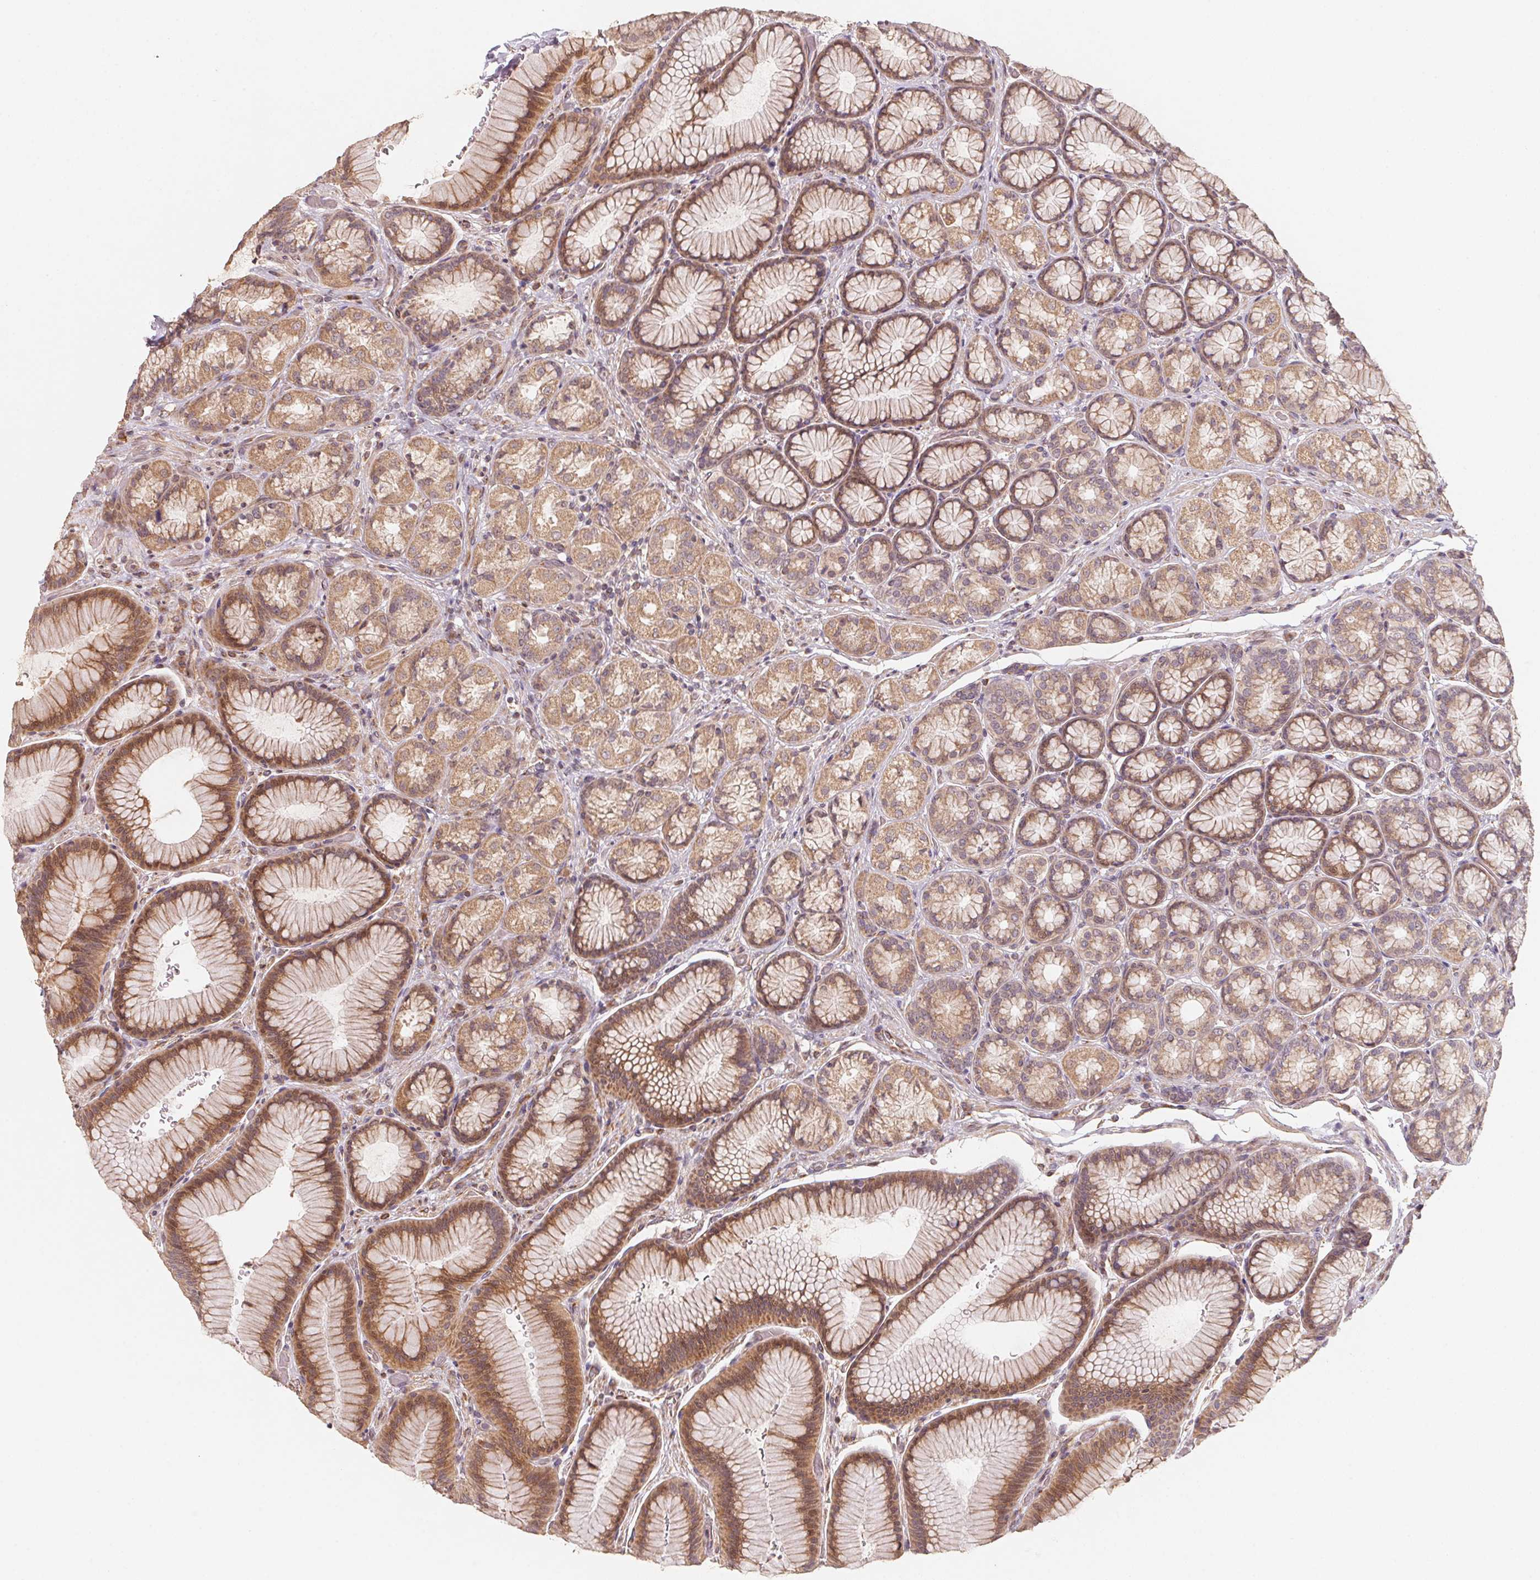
{"staining": {"intensity": "moderate", "quantity": ">75%", "location": "cytoplasmic/membranous,nuclear"}, "tissue": "stomach", "cell_type": "Glandular cells", "image_type": "normal", "snomed": [{"axis": "morphology", "description": "Normal tissue, NOS"}, {"axis": "morphology", "description": "Adenocarcinoma, NOS"}, {"axis": "morphology", "description": "Adenocarcinoma, High grade"}, {"axis": "topography", "description": "Stomach, upper"}, {"axis": "topography", "description": "Stomach"}], "caption": "Stomach stained for a protein (brown) shows moderate cytoplasmic/membranous,nuclear positive expression in about >75% of glandular cells.", "gene": "TSPAN12", "patient": {"sex": "female", "age": 65}}